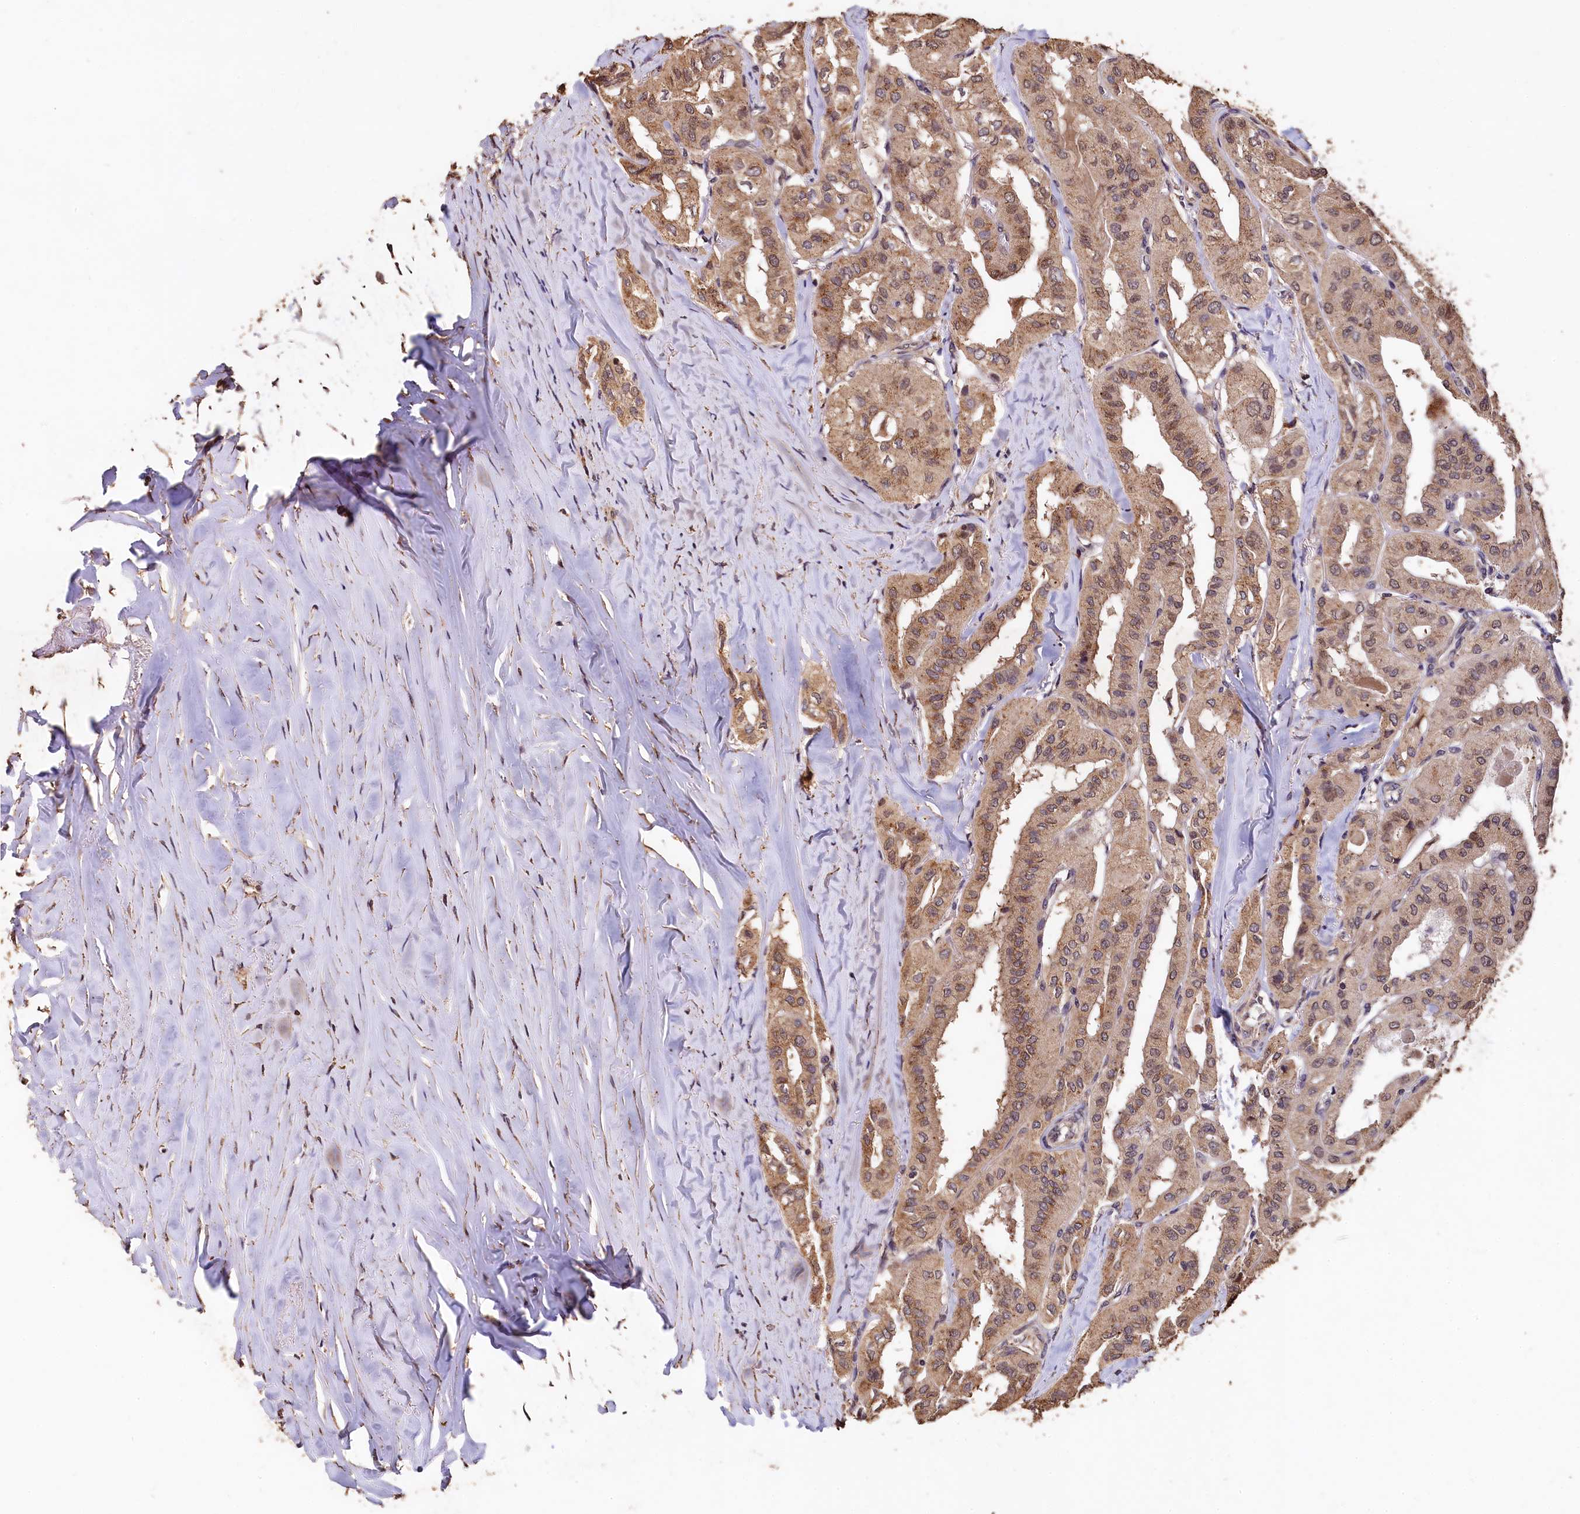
{"staining": {"intensity": "moderate", "quantity": ">75%", "location": "cytoplasmic/membranous"}, "tissue": "thyroid cancer", "cell_type": "Tumor cells", "image_type": "cancer", "snomed": [{"axis": "morphology", "description": "Papillary adenocarcinoma, NOS"}, {"axis": "topography", "description": "Thyroid gland"}], "caption": "Tumor cells exhibit medium levels of moderate cytoplasmic/membranous staining in approximately >75% of cells in human thyroid papillary adenocarcinoma.", "gene": "LSM4", "patient": {"sex": "female", "age": 59}}